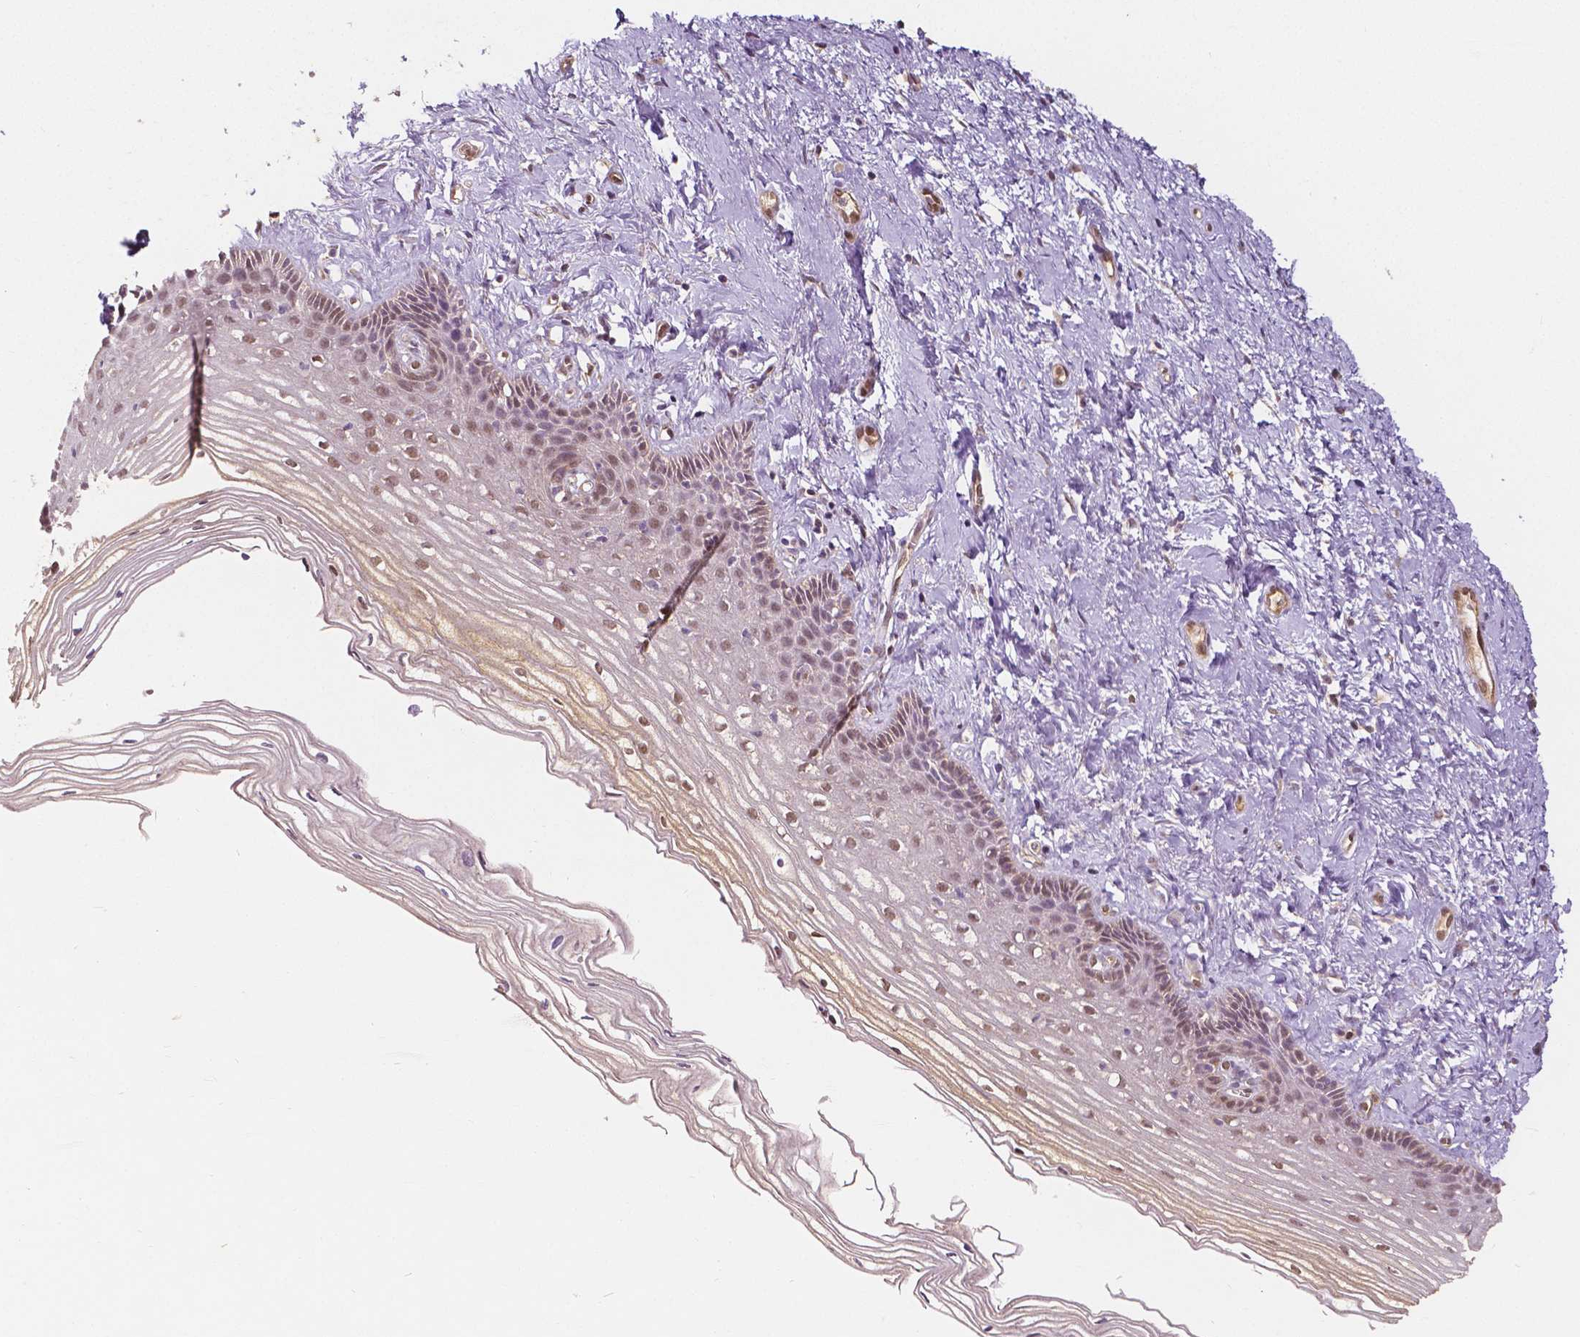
{"staining": {"intensity": "weak", "quantity": "25%-75%", "location": "nuclear"}, "tissue": "cervix", "cell_type": "Squamous epithelial cells", "image_type": "normal", "snomed": [{"axis": "morphology", "description": "Normal tissue, NOS"}, {"axis": "topography", "description": "Cervix"}], "caption": "A low amount of weak nuclear staining is seen in about 25%-75% of squamous epithelial cells in benign cervix.", "gene": "NAPRT", "patient": {"sex": "female", "age": 40}}